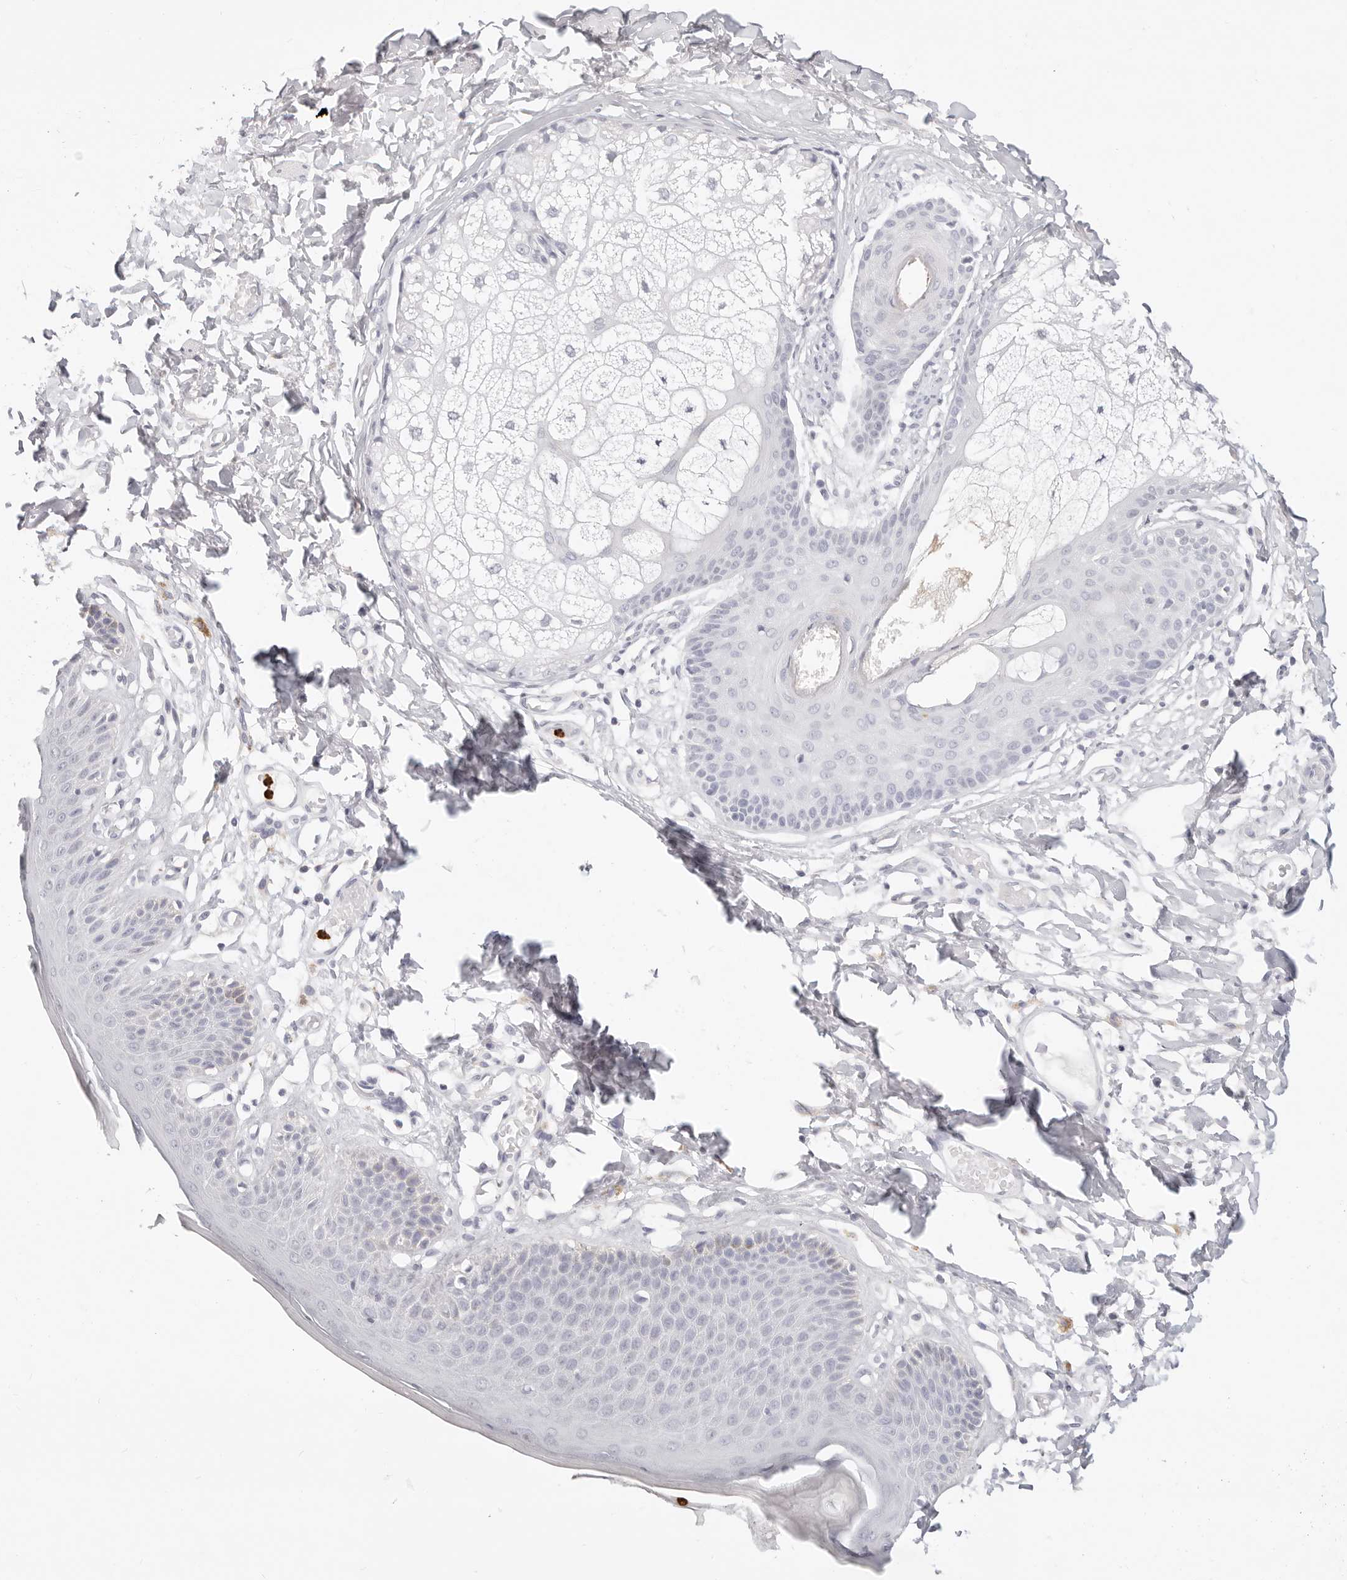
{"staining": {"intensity": "moderate", "quantity": "<25%", "location": "cytoplasmic/membranous"}, "tissue": "skin", "cell_type": "Epidermal cells", "image_type": "normal", "snomed": [{"axis": "morphology", "description": "Normal tissue, NOS"}, {"axis": "topography", "description": "Vulva"}], "caption": "An image showing moderate cytoplasmic/membranous positivity in approximately <25% of epidermal cells in unremarkable skin, as visualized by brown immunohistochemical staining.", "gene": "CAMP", "patient": {"sex": "female", "age": 73}}